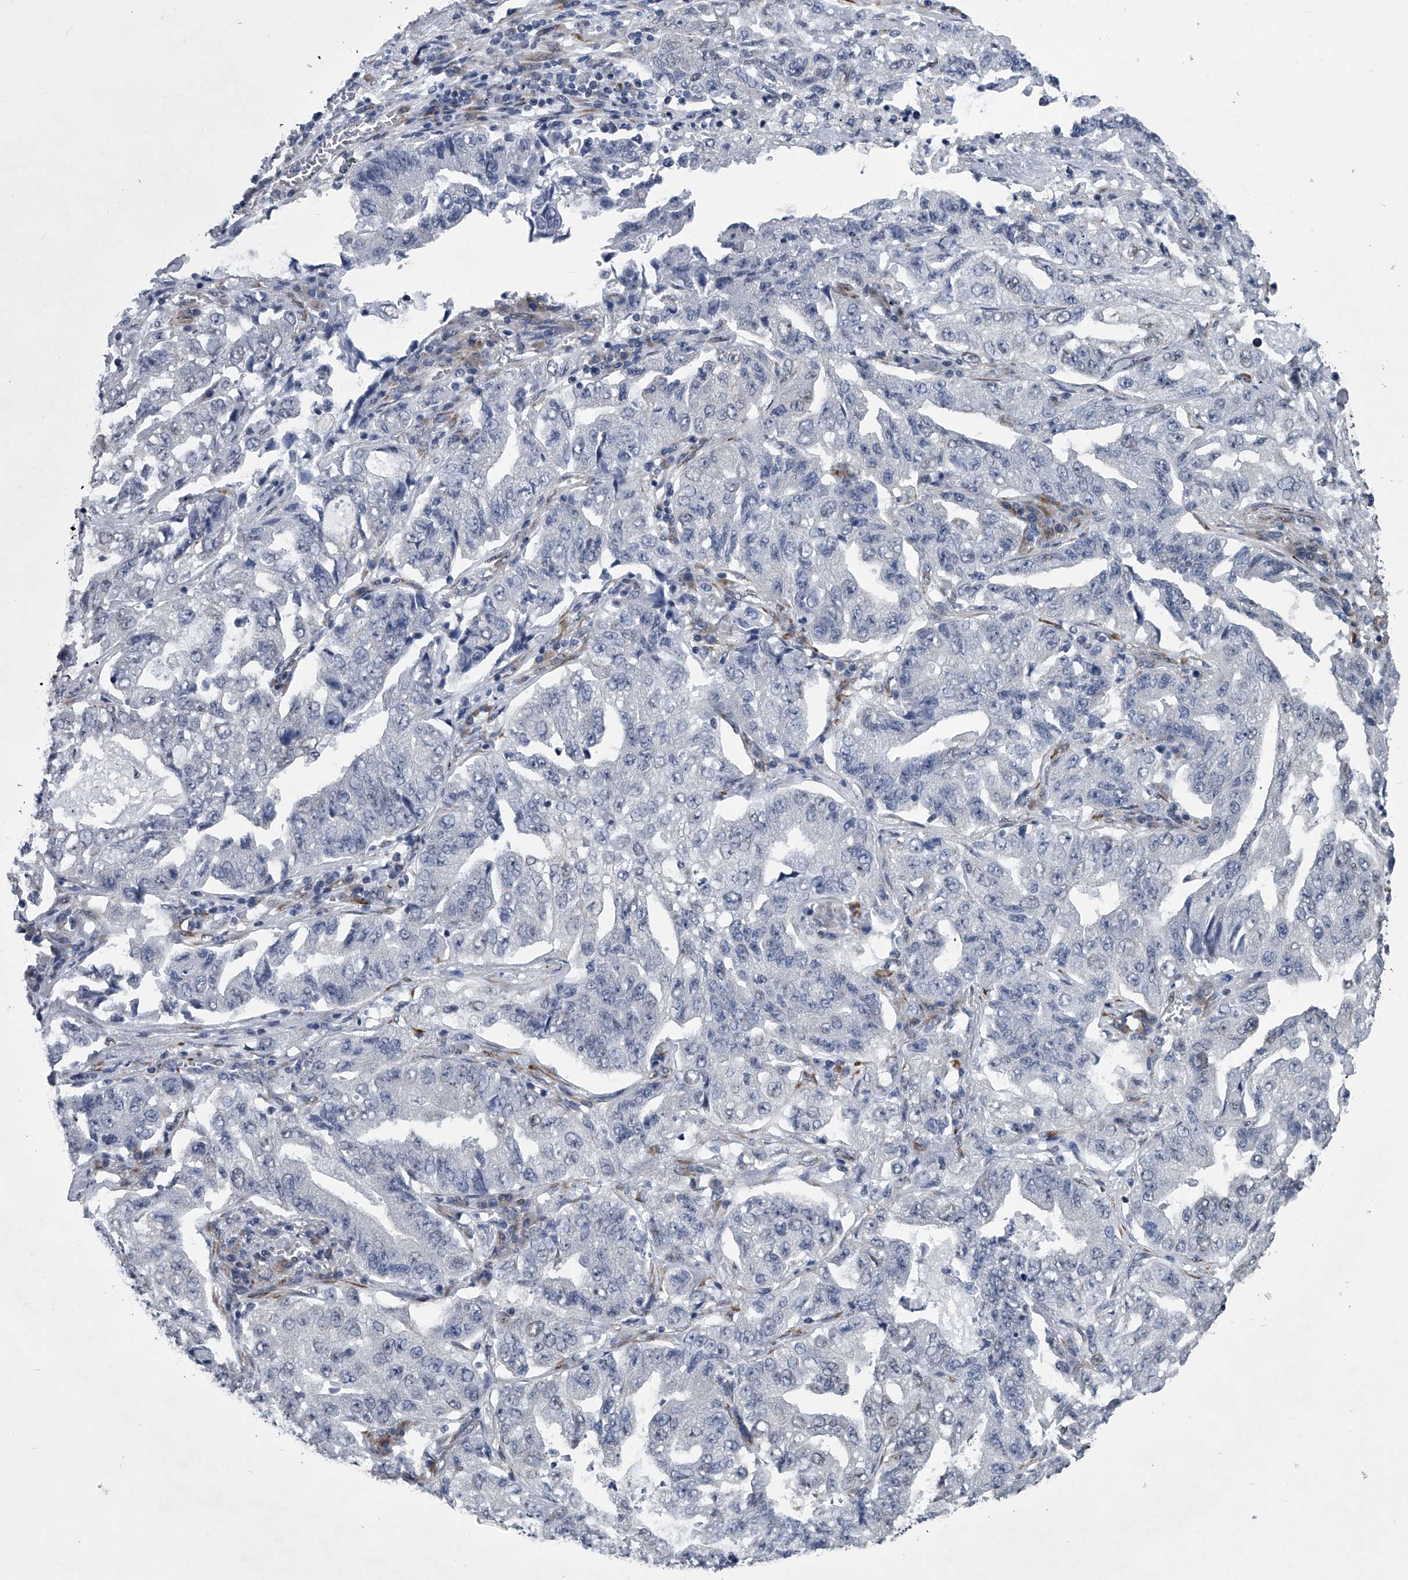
{"staining": {"intensity": "negative", "quantity": "none", "location": "none"}, "tissue": "lung cancer", "cell_type": "Tumor cells", "image_type": "cancer", "snomed": [{"axis": "morphology", "description": "Adenocarcinoma, NOS"}, {"axis": "topography", "description": "Lung"}], "caption": "Immunohistochemical staining of lung cancer (adenocarcinoma) demonstrates no significant staining in tumor cells. (Brightfield microscopy of DAB immunohistochemistry (IHC) at high magnification).", "gene": "PPP2R5D", "patient": {"sex": "female", "age": 51}}